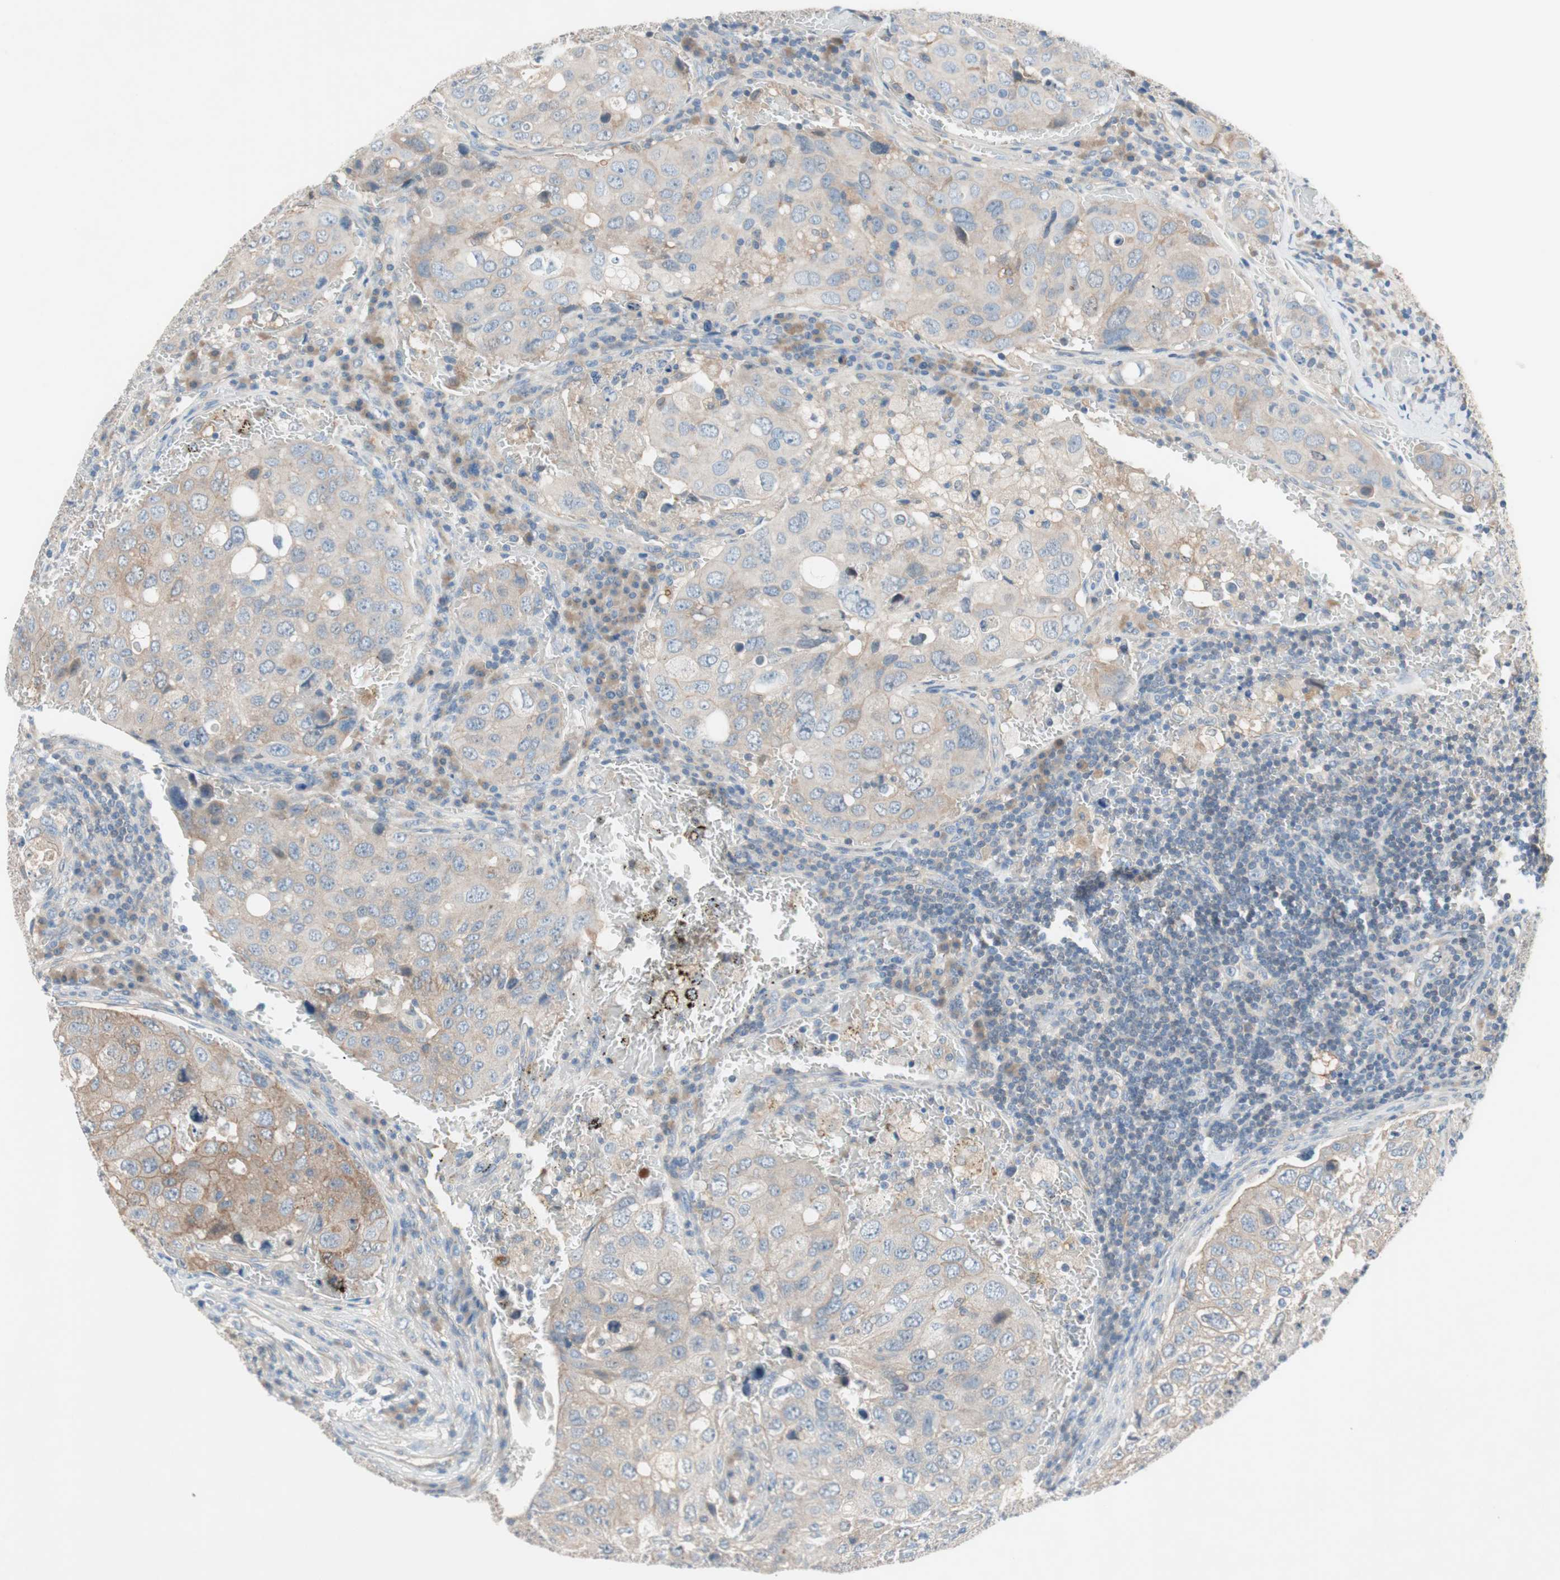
{"staining": {"intensity": "weak", "quantity": "<25%", "location": "cytoplasmic/membranous"}, "tissue": "urothelial cancer", "cell_type": "Tumor cells", "image_type": "cancer", "snomed": [{"axis": "morphology", "description": "Urothelial carcinoma, High grade"}, {"axis": "topography", "description": "Lymph node"}, {"axis": "topography", "description": "Urinary bladder"}], "caption": "An image of human high-grade urothelial carcinoma is negative for staining in tumor cells.", "gene": "GLUL", "patient": {"sex": "male", "age": 51}}